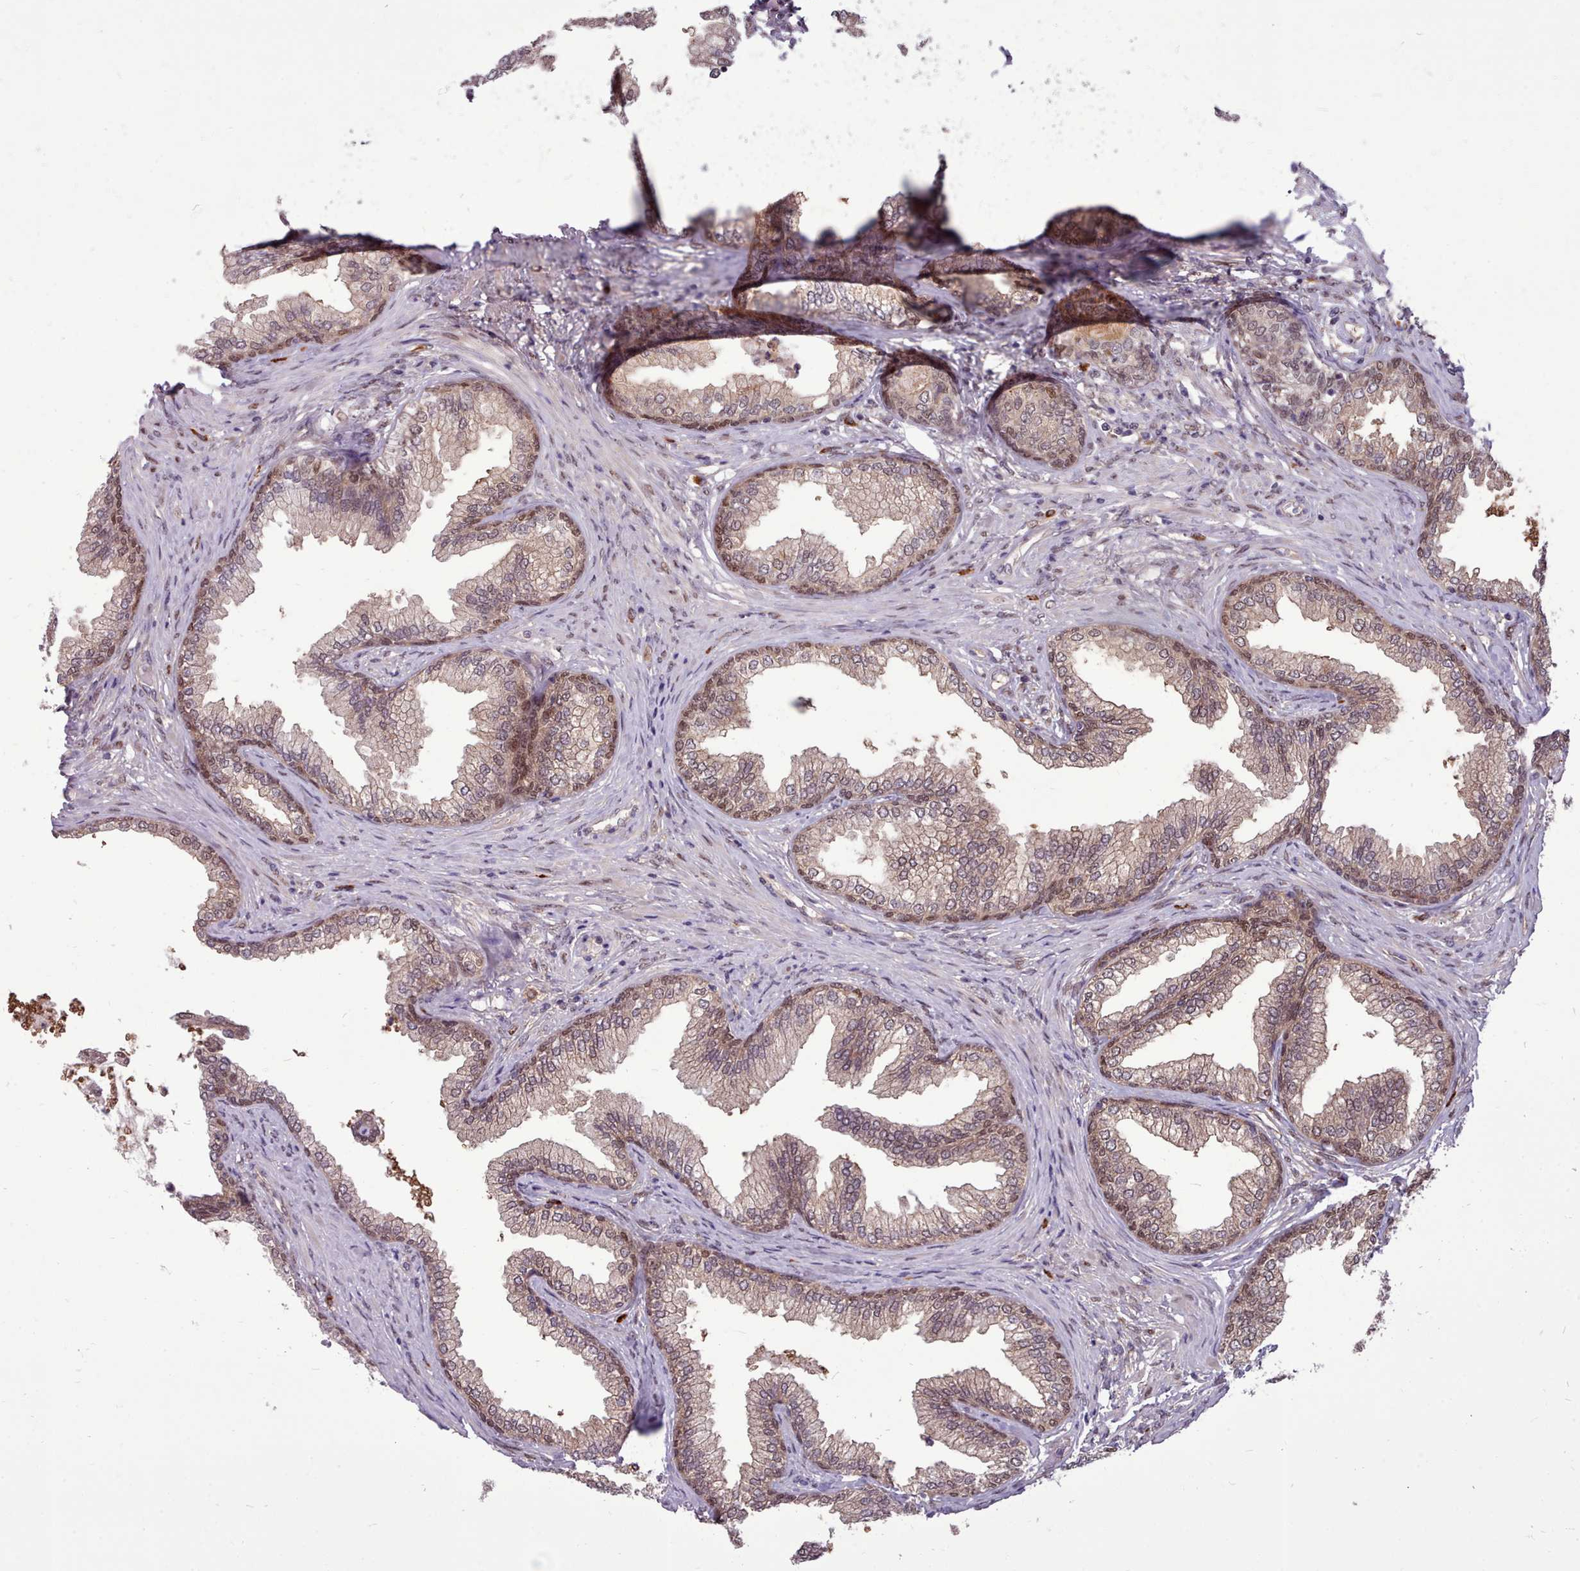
{"staining": {"intensity": "moderate", "quantity": "25%-75%", "location": "cytoplasmic/membranous,nuclear"}, "tissue": "prostate", "cell_type": "Glandular cells", "image_type": "normal", "snomed": [{"axis": "morphology", "description": "Normal tissue, NOS"}, {"axis": "topography", "description": "Prostate"}], "caption": "This image demonstrates immunohistochemistry (IHC) staining of unremarkable human prostate, with medium moderate cytoplasmic/membranous,nuclear positivity in about 25%-75% of glandular cells.", "gene": "AHCY", "patient": {"sex": "male", "age": 76}}